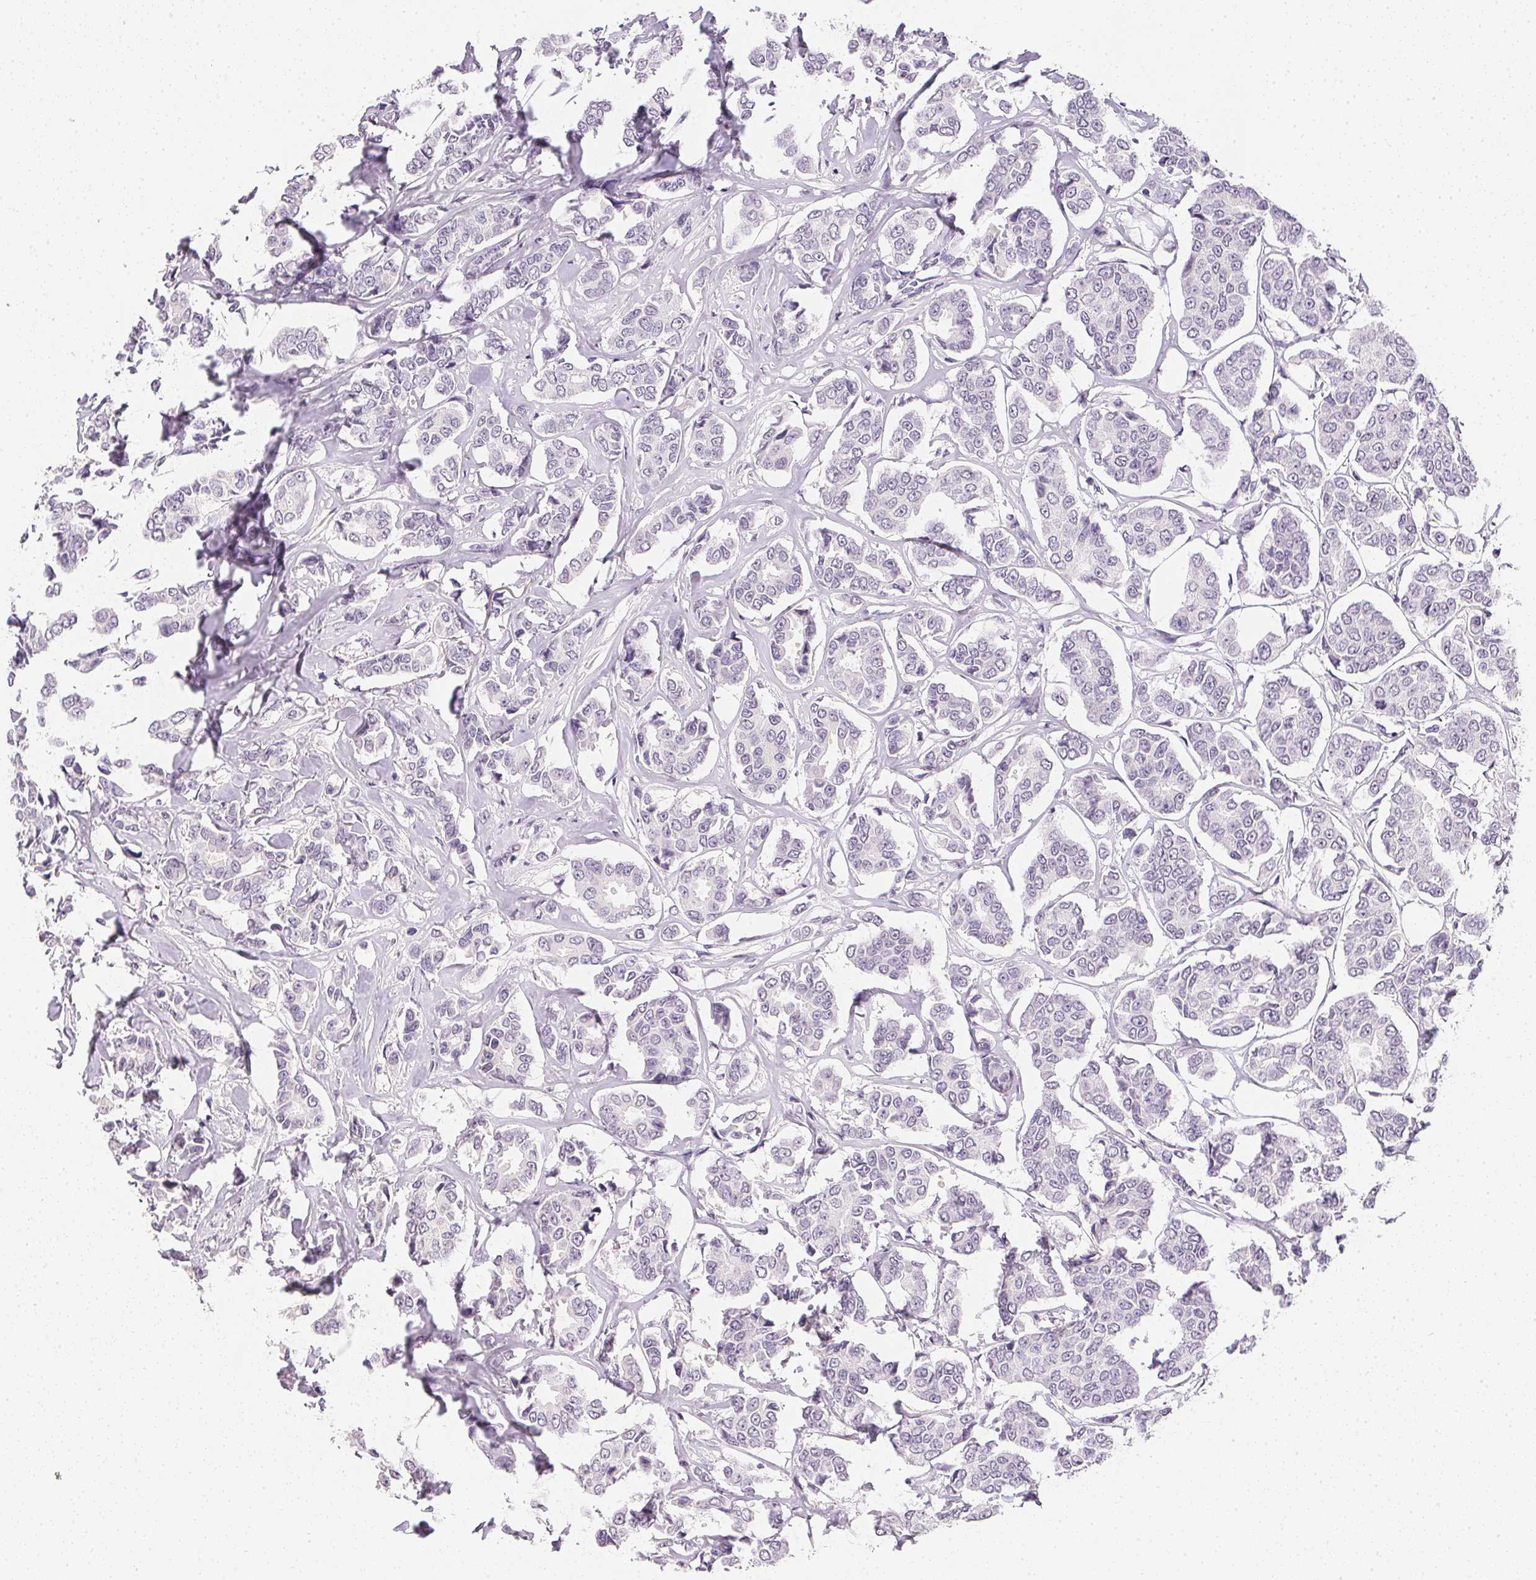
{"staining": {"intensity": "negative", "quantity": "none", "location": "none"}, "tissue": "breast cancer", "cell_type": "Tumor cells", "image_type": "cancer", "snomed": [{"axis": "morphology", "description": "Duct carcinoma"}, {"axis": "topography", "description": "Breast"}], "caption": "Immunohistochemical staining of breast cancer (infiltrating ductal carcinoma) reveals no significant positivity in tumor cells.", "gene": "PPY", "patient": {"sex": "female", "age": 94}}